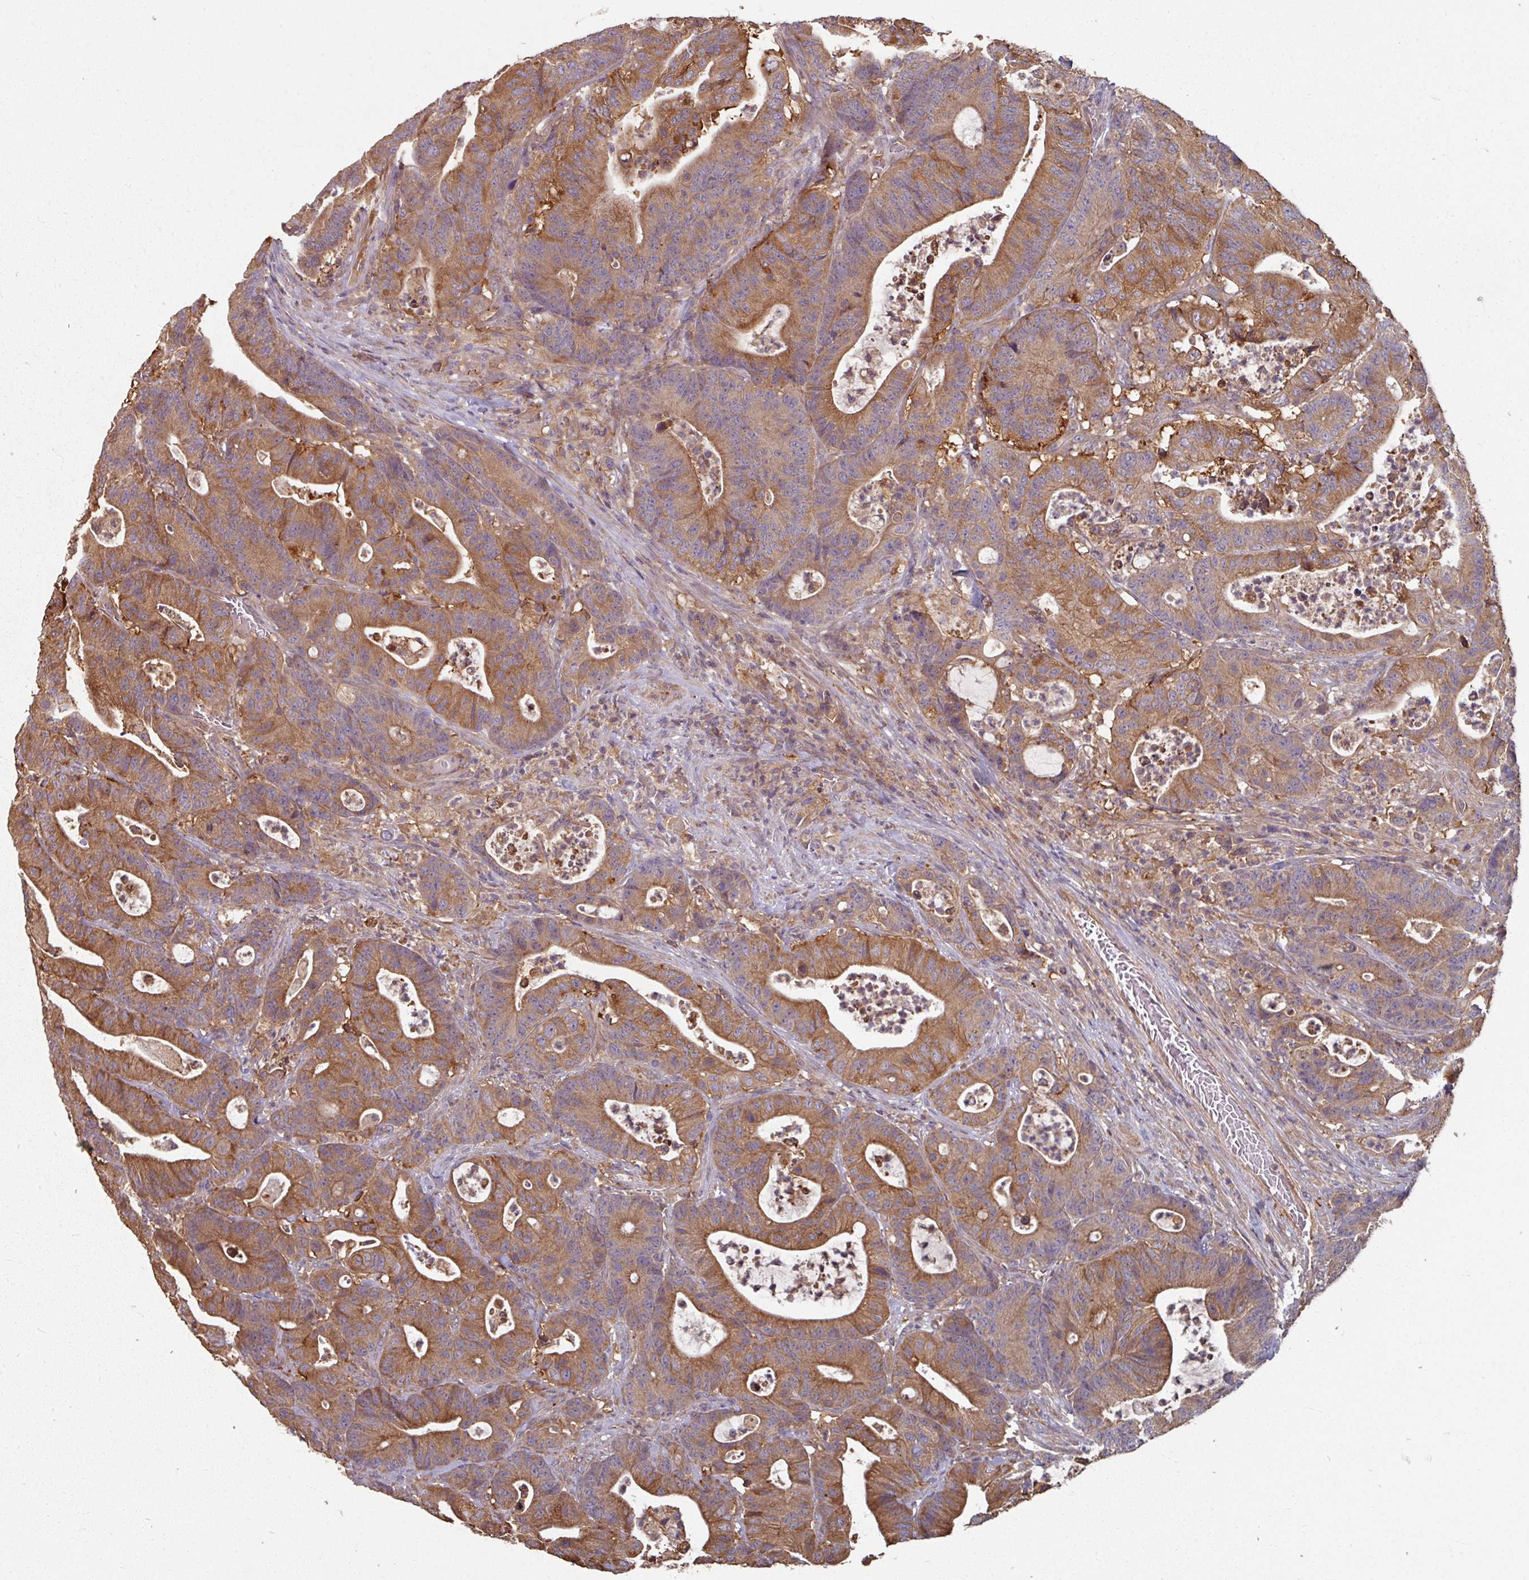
{"staining": {"intensity": "moderate", "quantity": ">75%", "location": "cytoplasmic/membranous"}, "tissue": "colorectal cancer", "cell_type": "Tumor cells", "image_type": "cancer", "snomed": [{"axis": "morphology", "description": "Adenocarcinoma, NOS"}, {"axis": "topography", "description": "Colon"}], "caption": "Protein expression analysis of colorectal cancer exhibits moderate cytoplasmic/membranous staining in approximately >75% of tumor cells.", "gene": "CCDC68", "patient": {"sex": "female", "age": 84}}